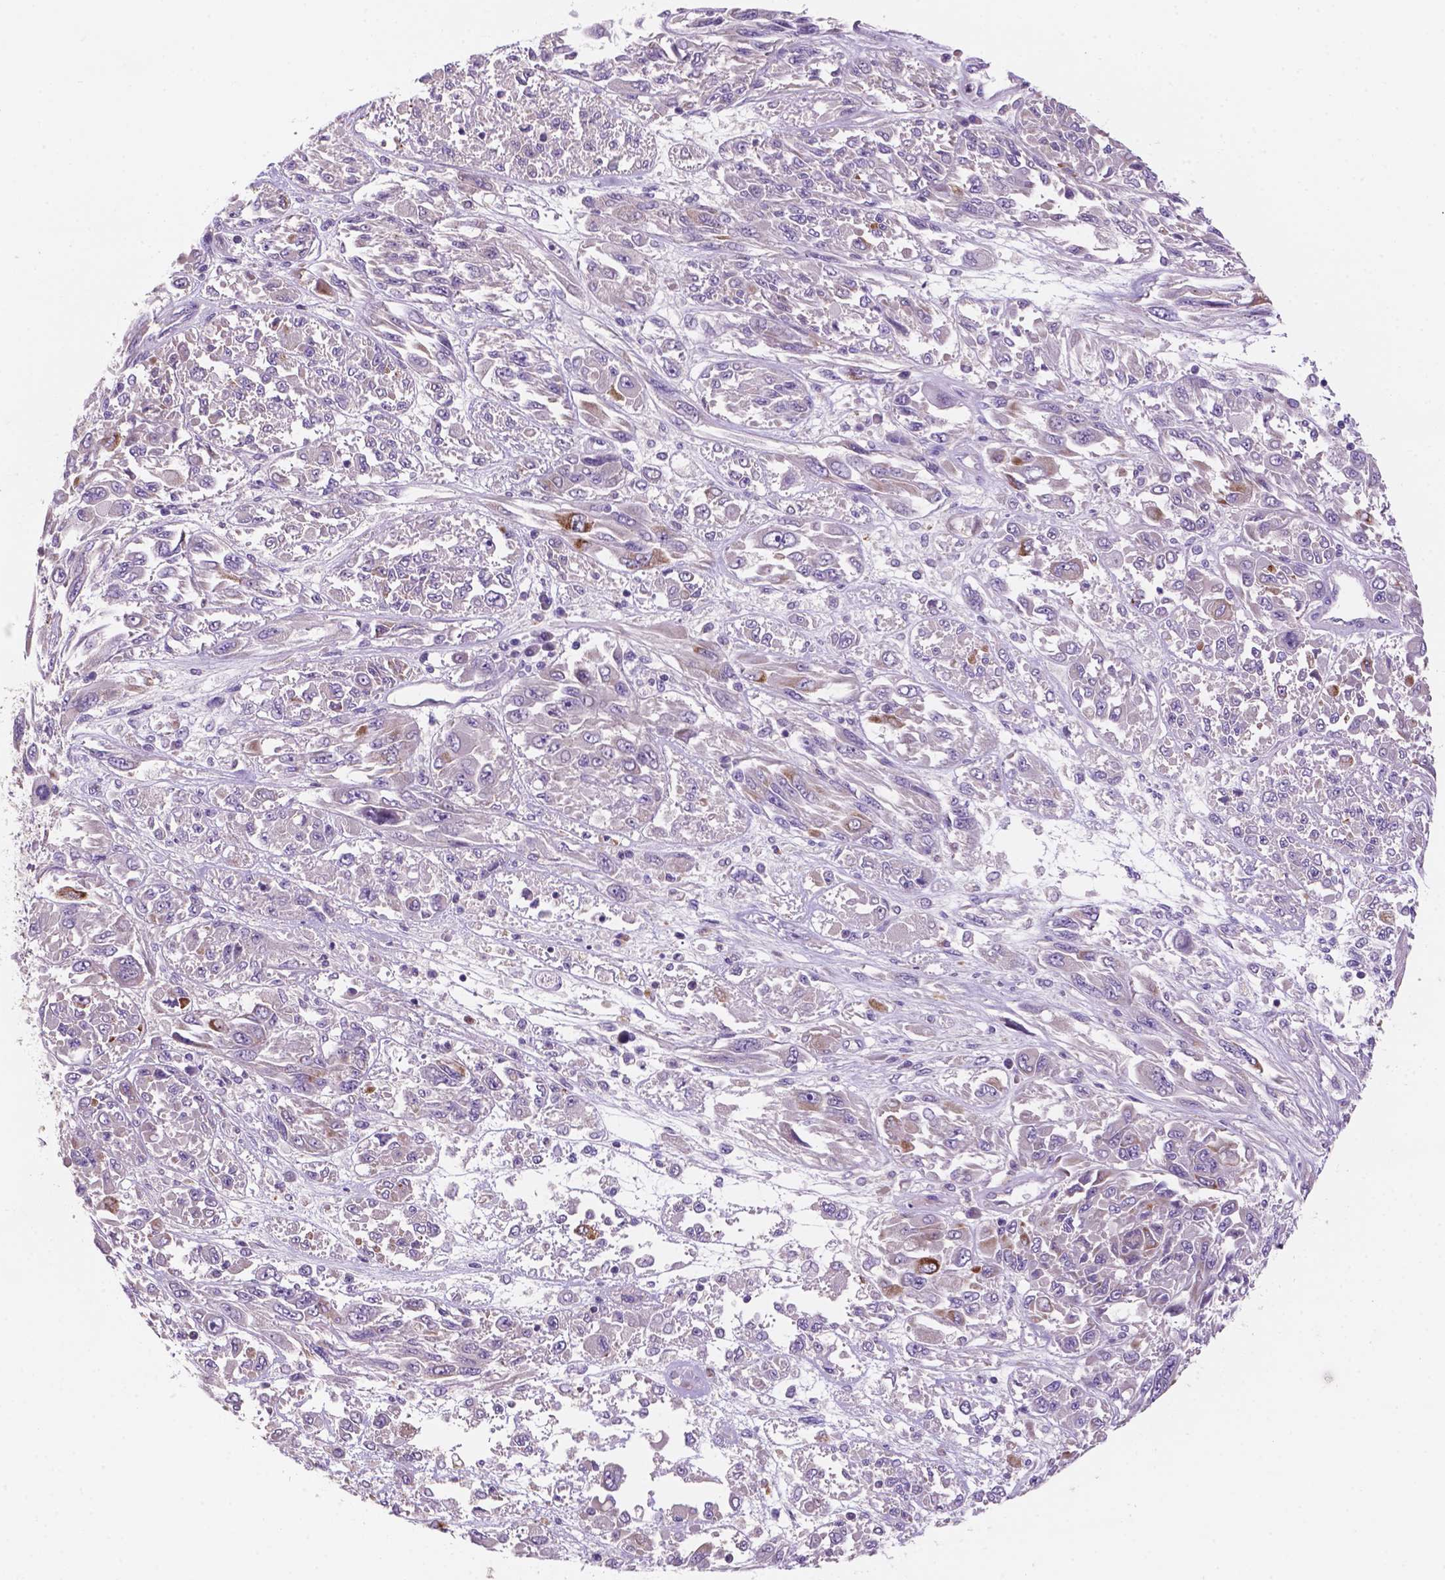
{"staining": {"intensity": "negative", "quantity": "none", "location": "none"}, "tissue": "melanoma", "cell_type": "Tumor cells", "image_type": "cancer", "snomed": [{"axis": "morphology", "description": "Malignant melanoma, NOS"}, {"axis": "topography", "description": "Skin"}], "caption": "Immunohistochemistry (IHC) photomicrograph of neoplastic tissue: melanoma stained with DAB shows no significant protein positivity in tumor cells.", "gene": "MKRN2OS", "patient": {"sex": "female", "age": 91}}